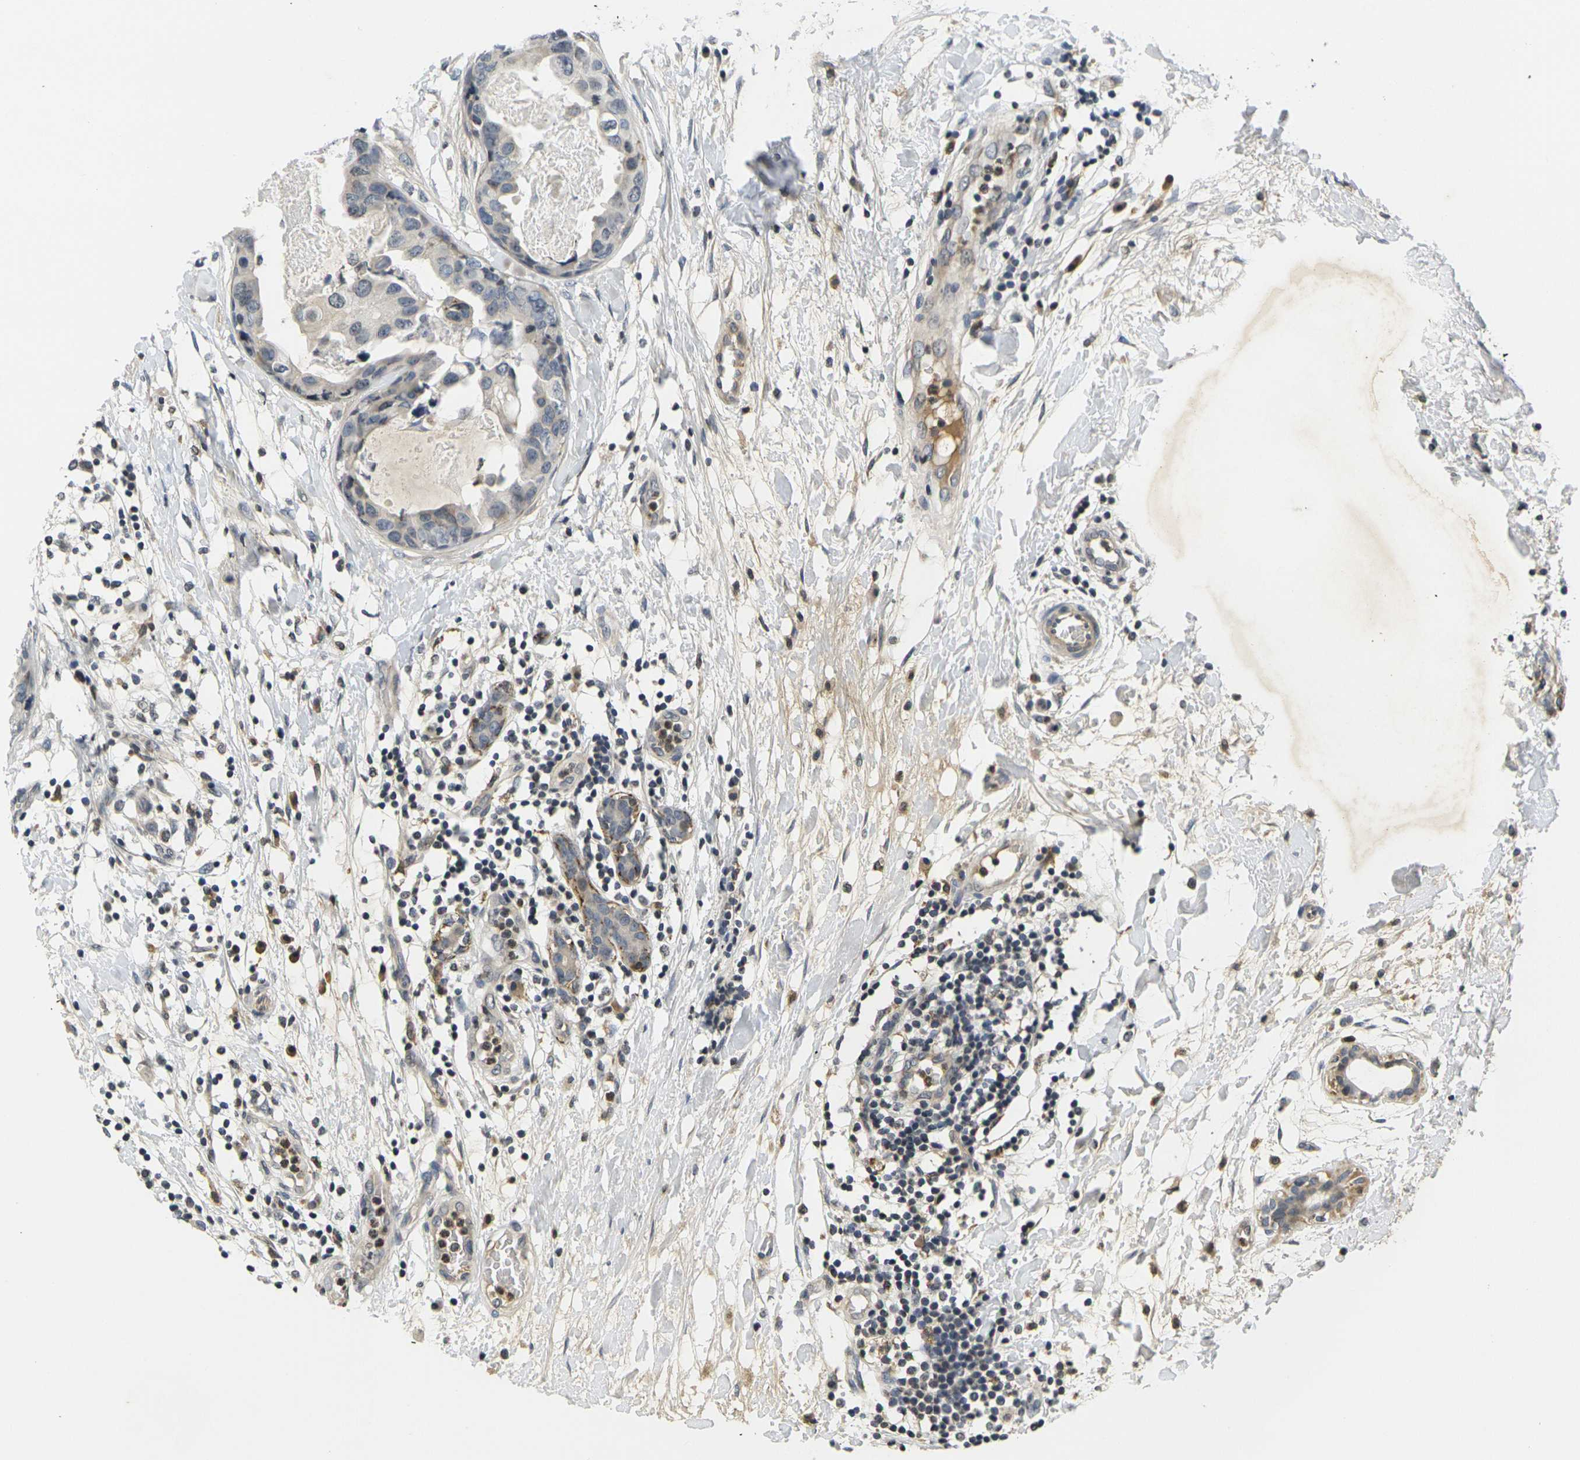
{"staining": {"intensity": "weak", "quantity": "25%-75%", "location": "cytoplasmic/membranous"}, "tissue": "breast cancer", "cell_type": "Tumor cells", "image_type": "cancer", "snomed": [{"axis": "morphology", "description": "Duct carcinoma"}, {"axis": "topography", "description": "Breast"}], "caption": "Human breast cancer stained for a protein (brown) reveals weak cytoplasmic/membranous positive staining in about 25%-75% of tumor cells.", "gene": "C1QC", "patient": {"sex": "female", "age": 40}}